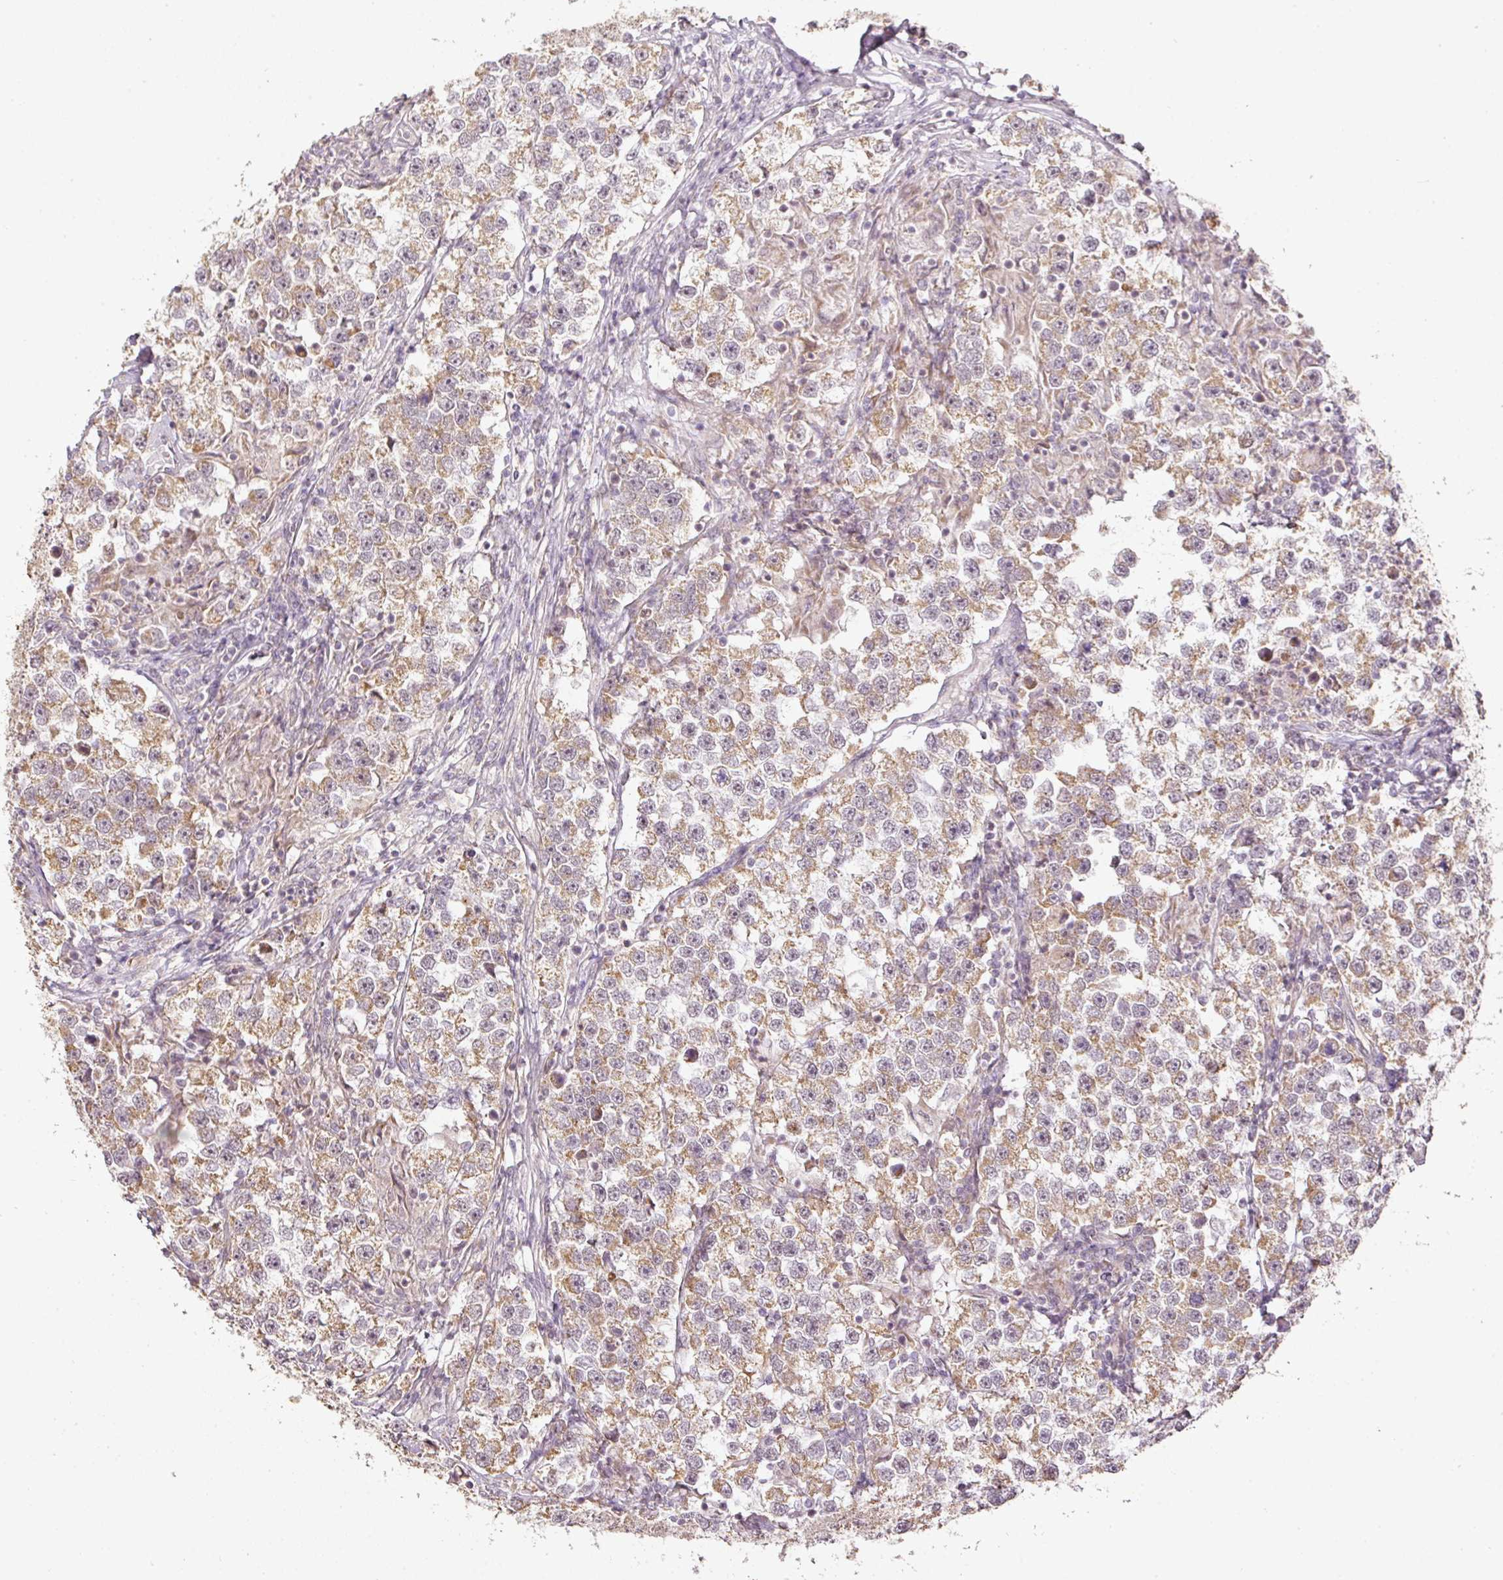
{"staining": {"intensity": "moderate", "quantity": ">75%", "location": "cytoplasmic/membranous"}, "tissue": "testis cancer", "cell_type": "Tumor cells", "image_type": "cancer", "snomed": [{"axis": "morphology", "description": "Seminoma, NOS"}, {"axis": "topography", "description": "Testis"}], "caption": "IHC image of neoplastic tissue: testis cancer stained using IHC shows medium levels of moderate protein expression localized specifically in the cytoplasmic/membranous of tumor cells, appearing as a cytoplasmic/membranous brown color.", "gene": "MYOM2", "patient": {"sex": "male", "age": 46}}